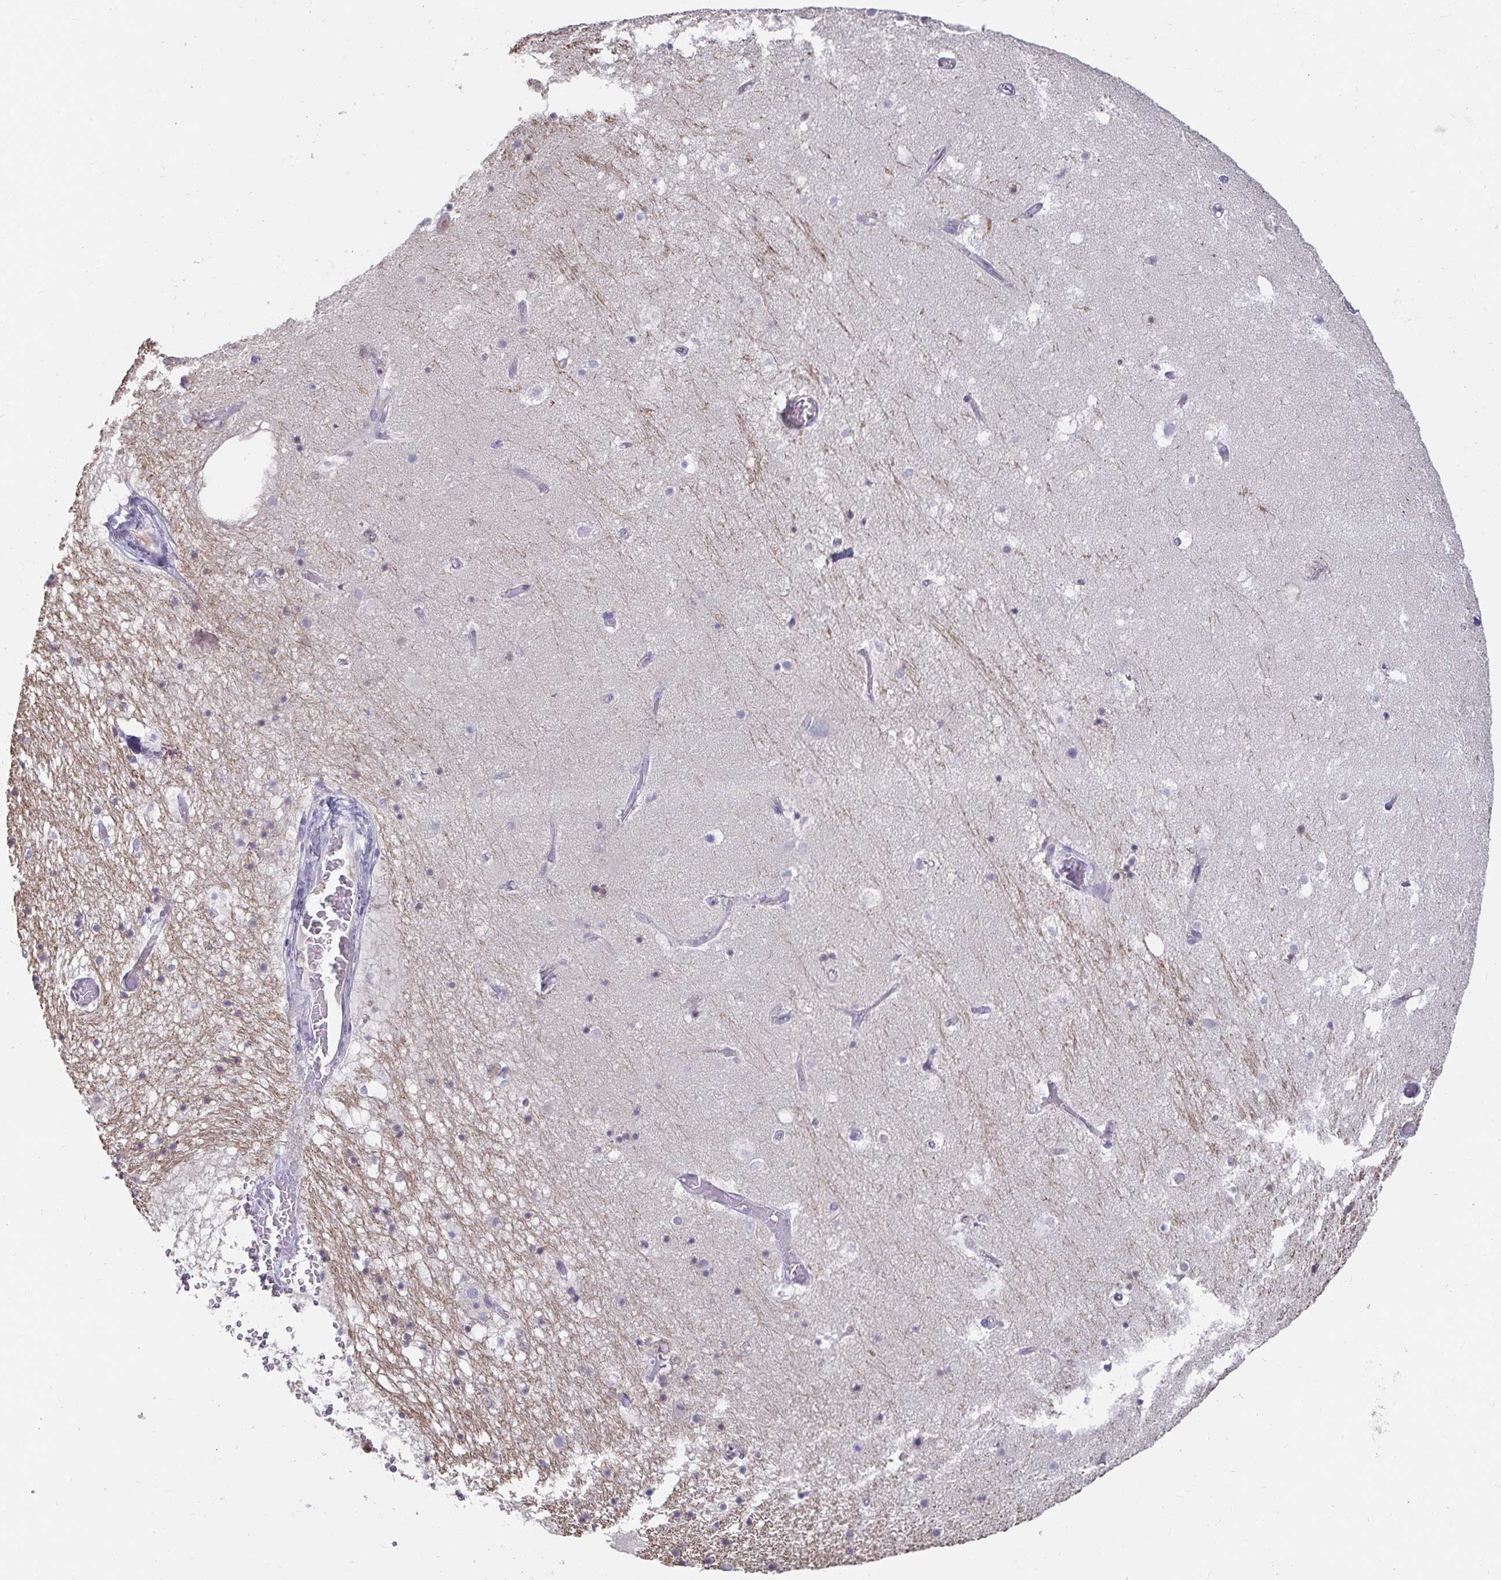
{"staining": {"intensity": "negative", "quantity": "none", "location": "none"}, "tissue": "hippocampus", "cell_type": "Glial cells", "image_type": "normal", "snomed": [{"axis": "morphology", "description": "Normal tissue, NOS"}, {"axis": "topography", "description": "Hippocampus"}], "caption": "Immunohistochemistry (IHC) photomicrograph of unremarkable human hippocampus stained for a protein (brown), which displays no positivity in glial cells.", "gene": "ANLN", "patient": {"sex": "female", "age": 52}}